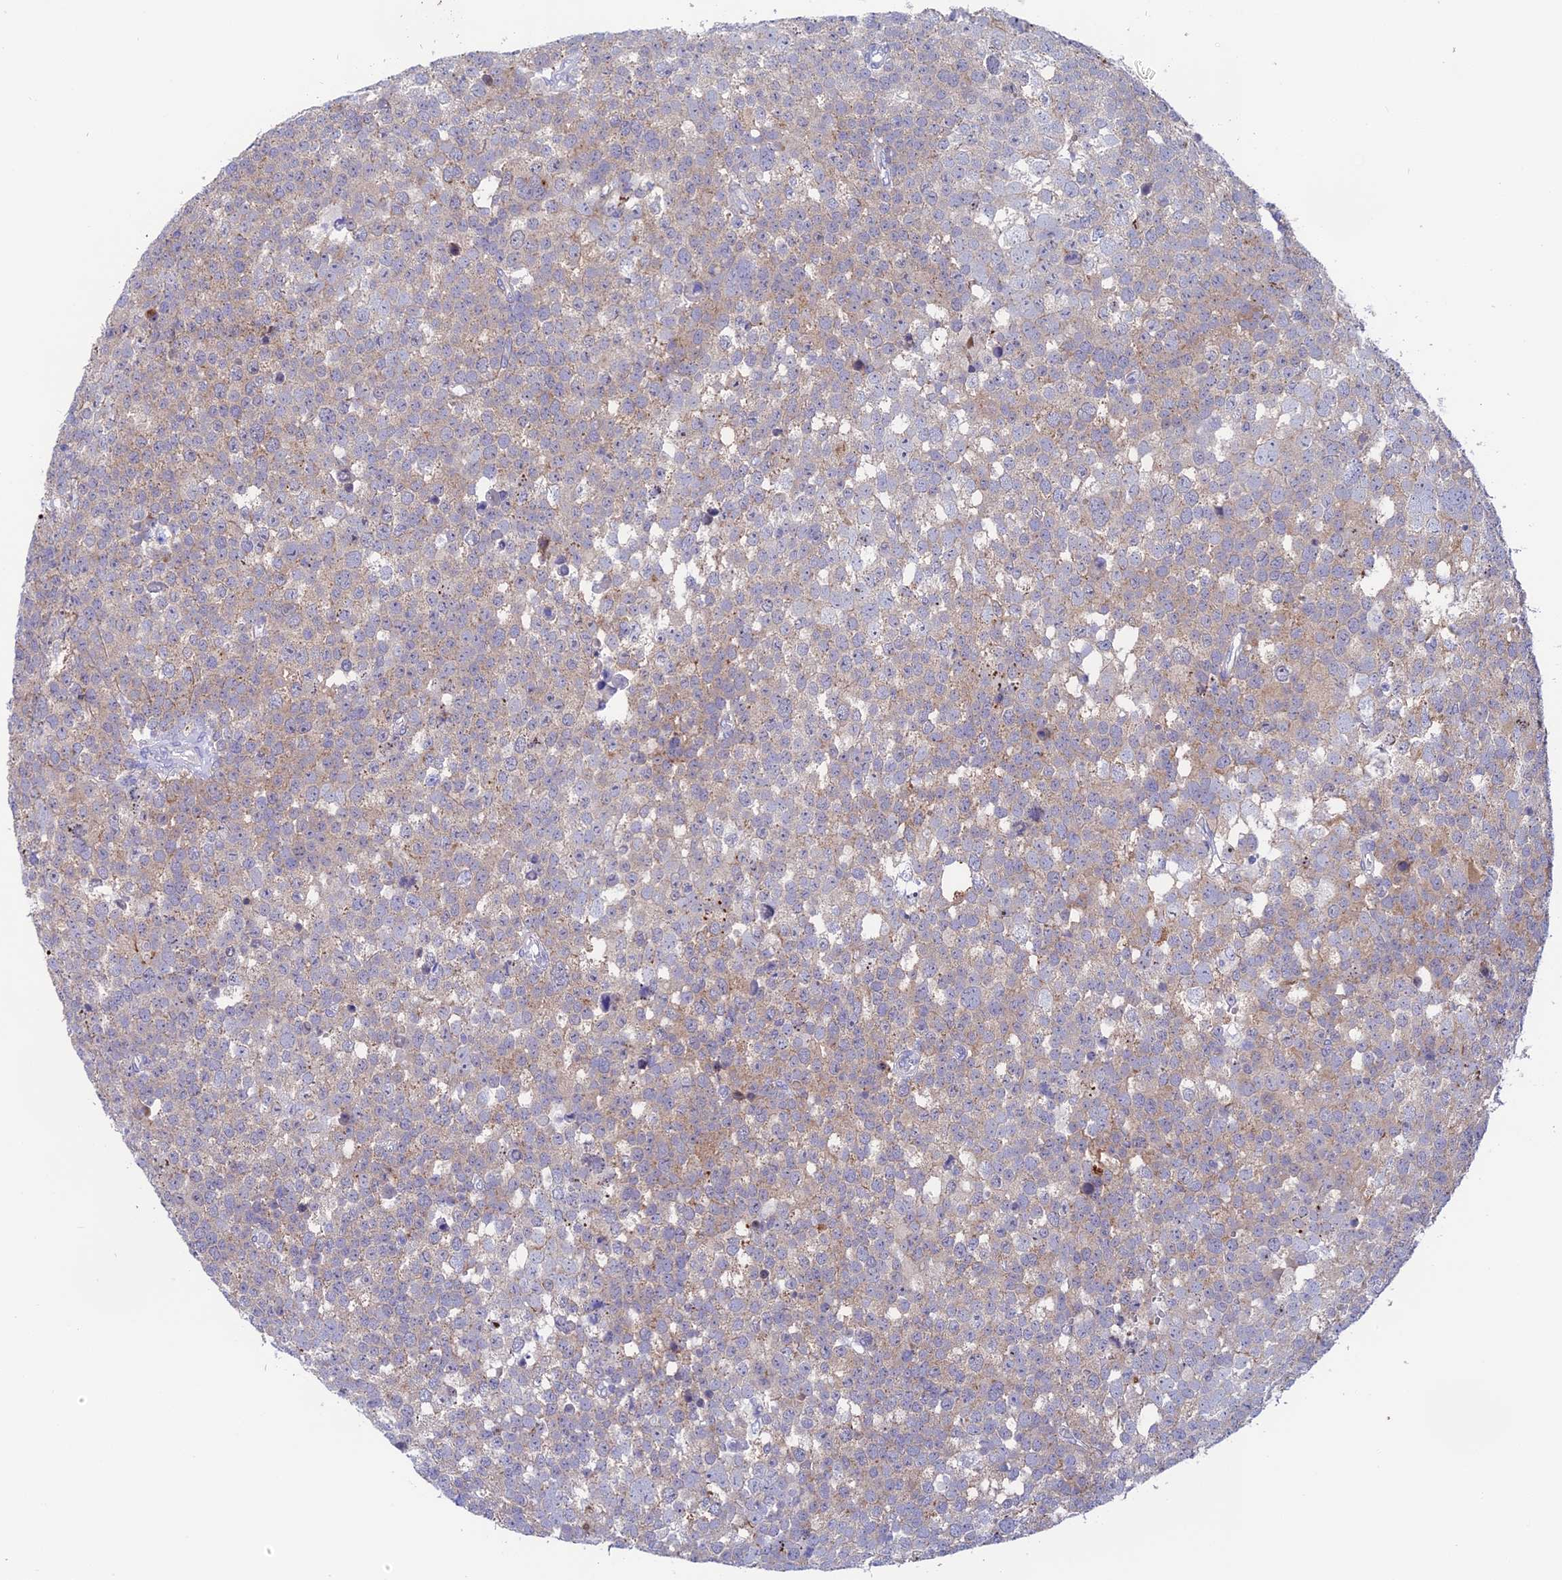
{"staining": {"intensity": "weak", "quantity": "<25%", "location": "cytoplasmic/membranous"}, "tissue": "testis cancer", "cell_type": "Tumor cells", "image_type": "cancer", "snomed": [{"axis": "morphology", "description": "Seminoma, NOS"}, {"axis": "topography", "description": "Testis"}], "caption": "Testis cancer was stained to show a protein in brown. There is no significant positivity in tumor cells. (DAB (3,3'-diaminobenzidine) immunohistochemistry, high magnification).", "gene": "TENT4B", "patient": {"sex": "male", "age": 71}}